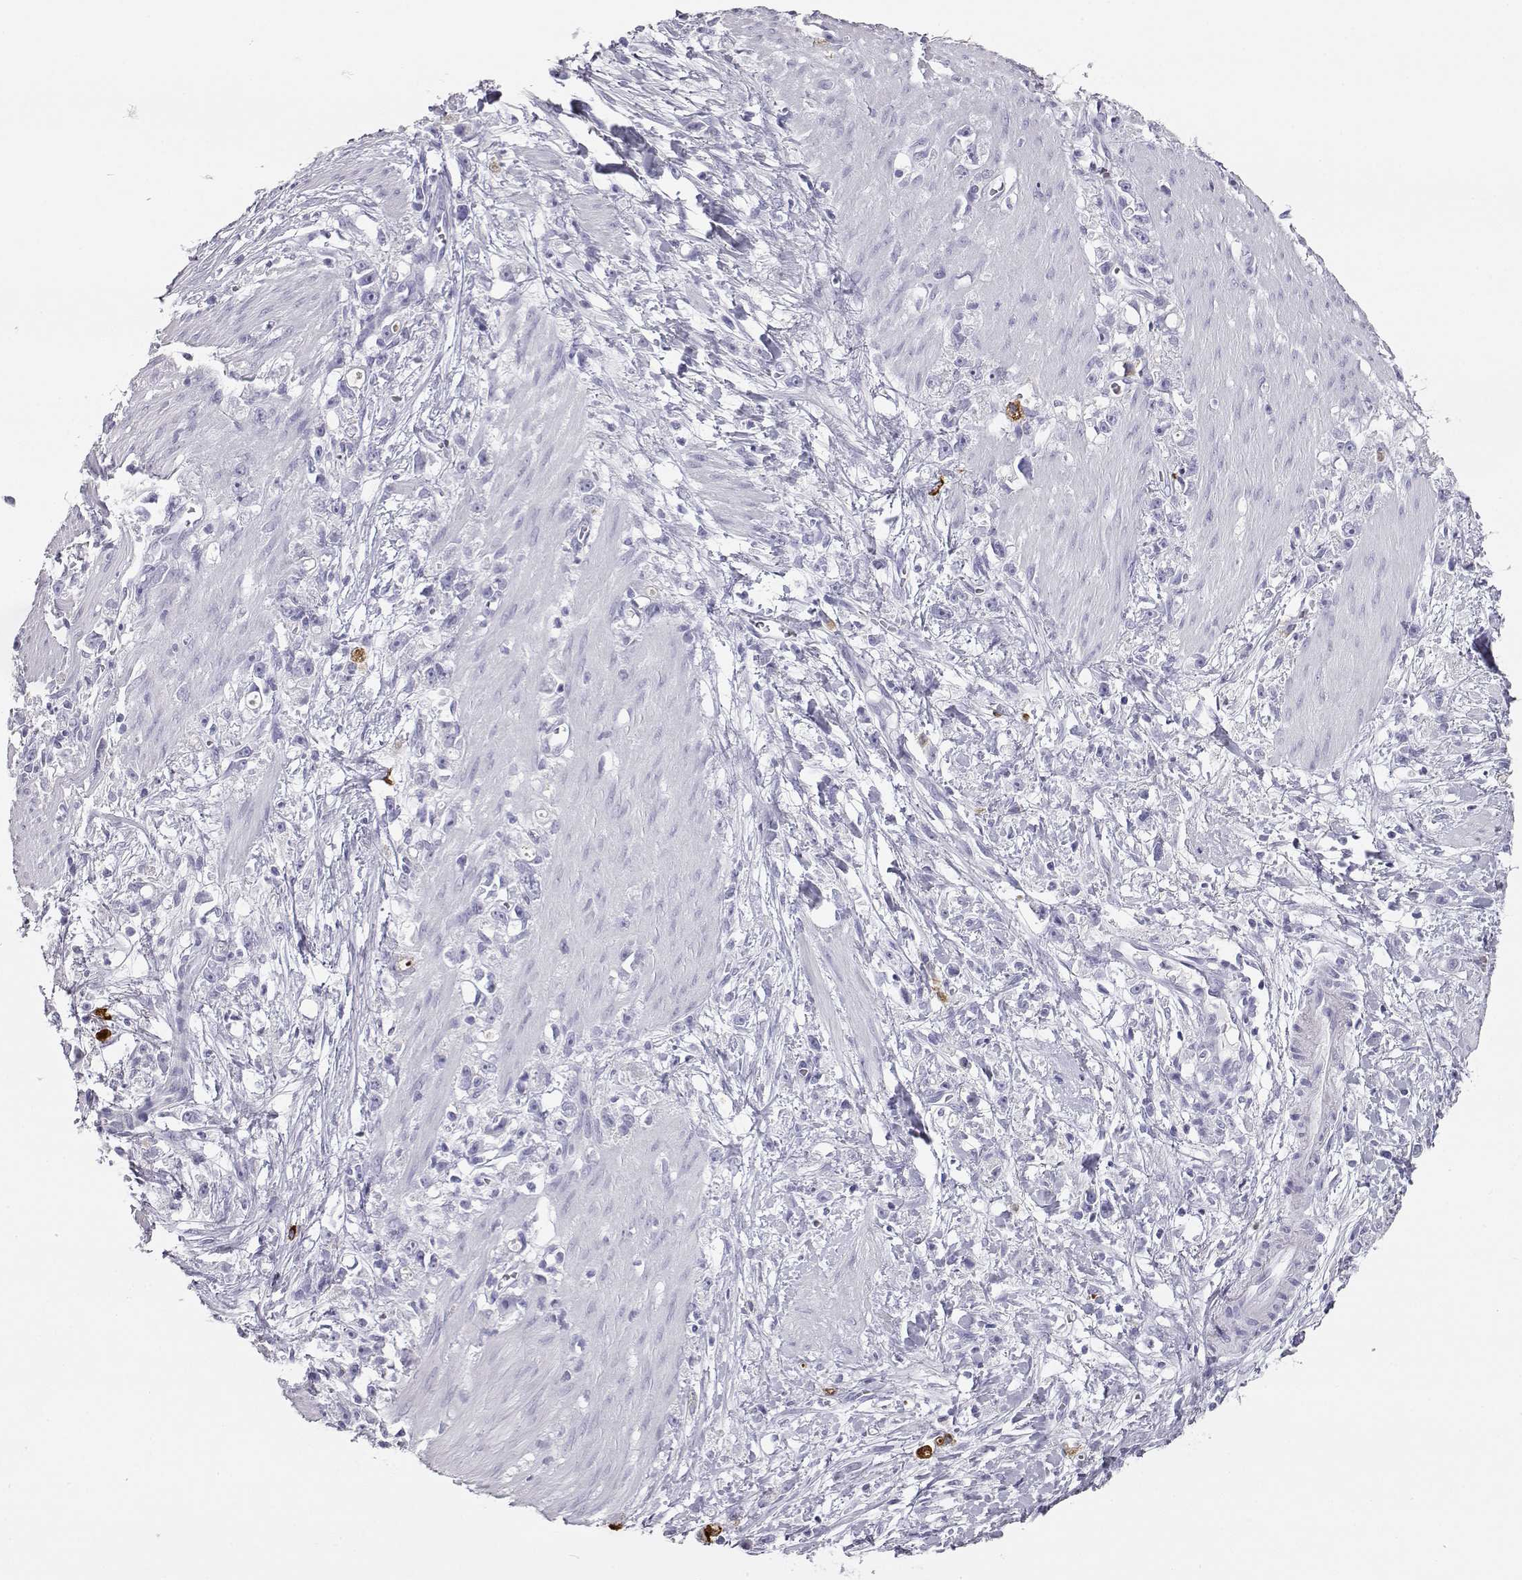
{"staining": {"intensity": "negative", "quantity": "none", "location": "none"}, "tissue": "stomach cancer", "cell_type": "Tumor cells", "image_type": "cancer", "snomed": [{"axis": "morphology", "description": "Adenocarcinoma, NOS"}, {"axis": "topography", "description": "Stomach"}], "caption": "DAB (3,3'-diaminobenzidine) immunohistochemical staining of human stomach cancer demonstrates no significant staining in tumor cells.", "gene": "ITLN2", "patient": {"sex": "female", "age": 59}}